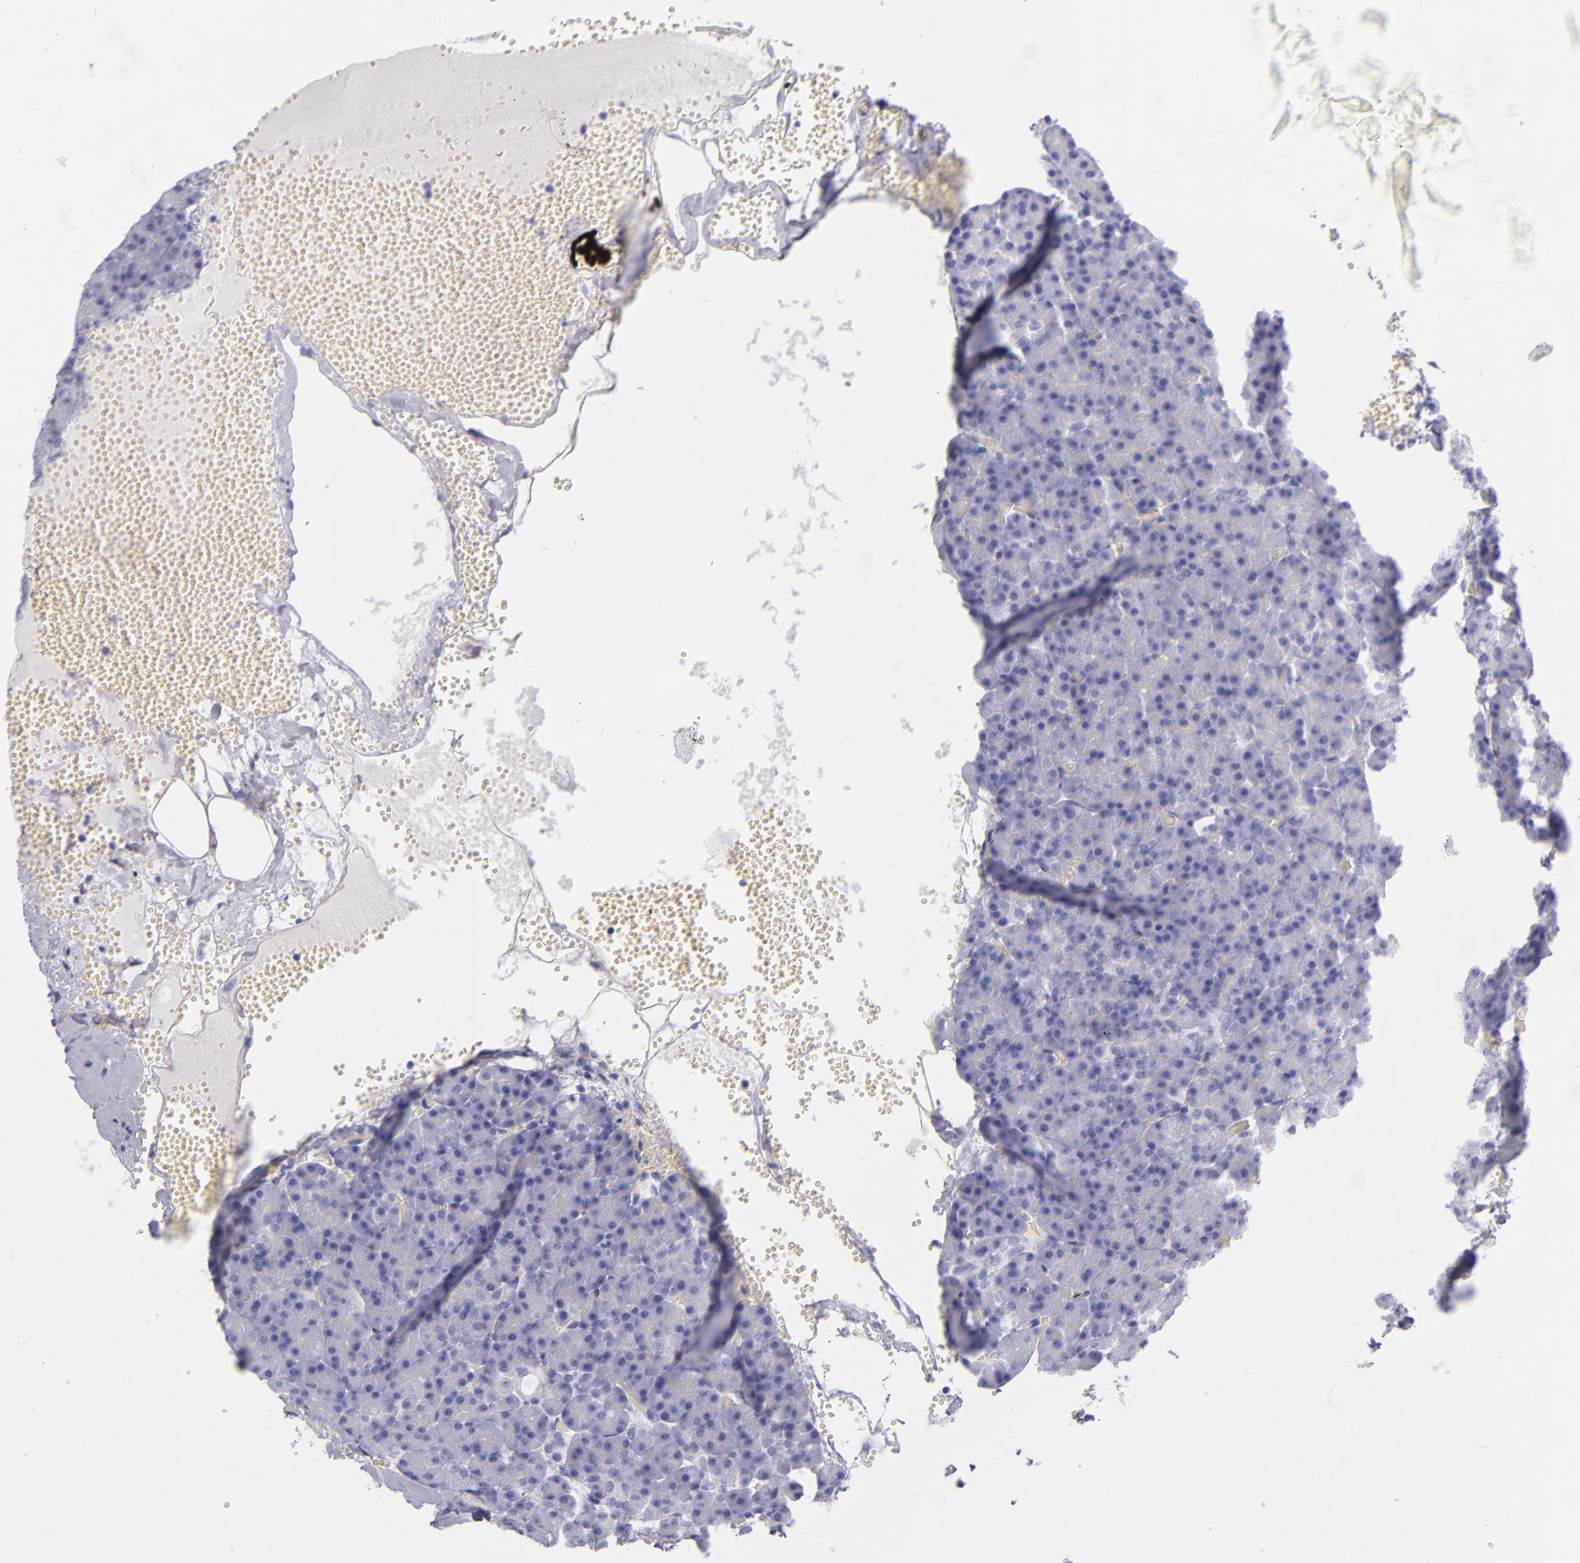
{"staining": {"intensity": "negative", "quantity": "none", "location": "none"}, "tissue": "pancreas", "cell_type": "Exocrine glandular cells", "image_type": "normal", "snomed": [{"axis": "morphology", "description": "Normal tissue, NOS"}, {"axis": "topography", "description": "Pancreas"}], "caption": "An immunohistochemistry (IHC) micrograph of benign pancreas is shown. There is no staining in exocrine glandular cells of pancreas.", "gene": "LAG3", "patient": {"sex": "female", "age": 35}}